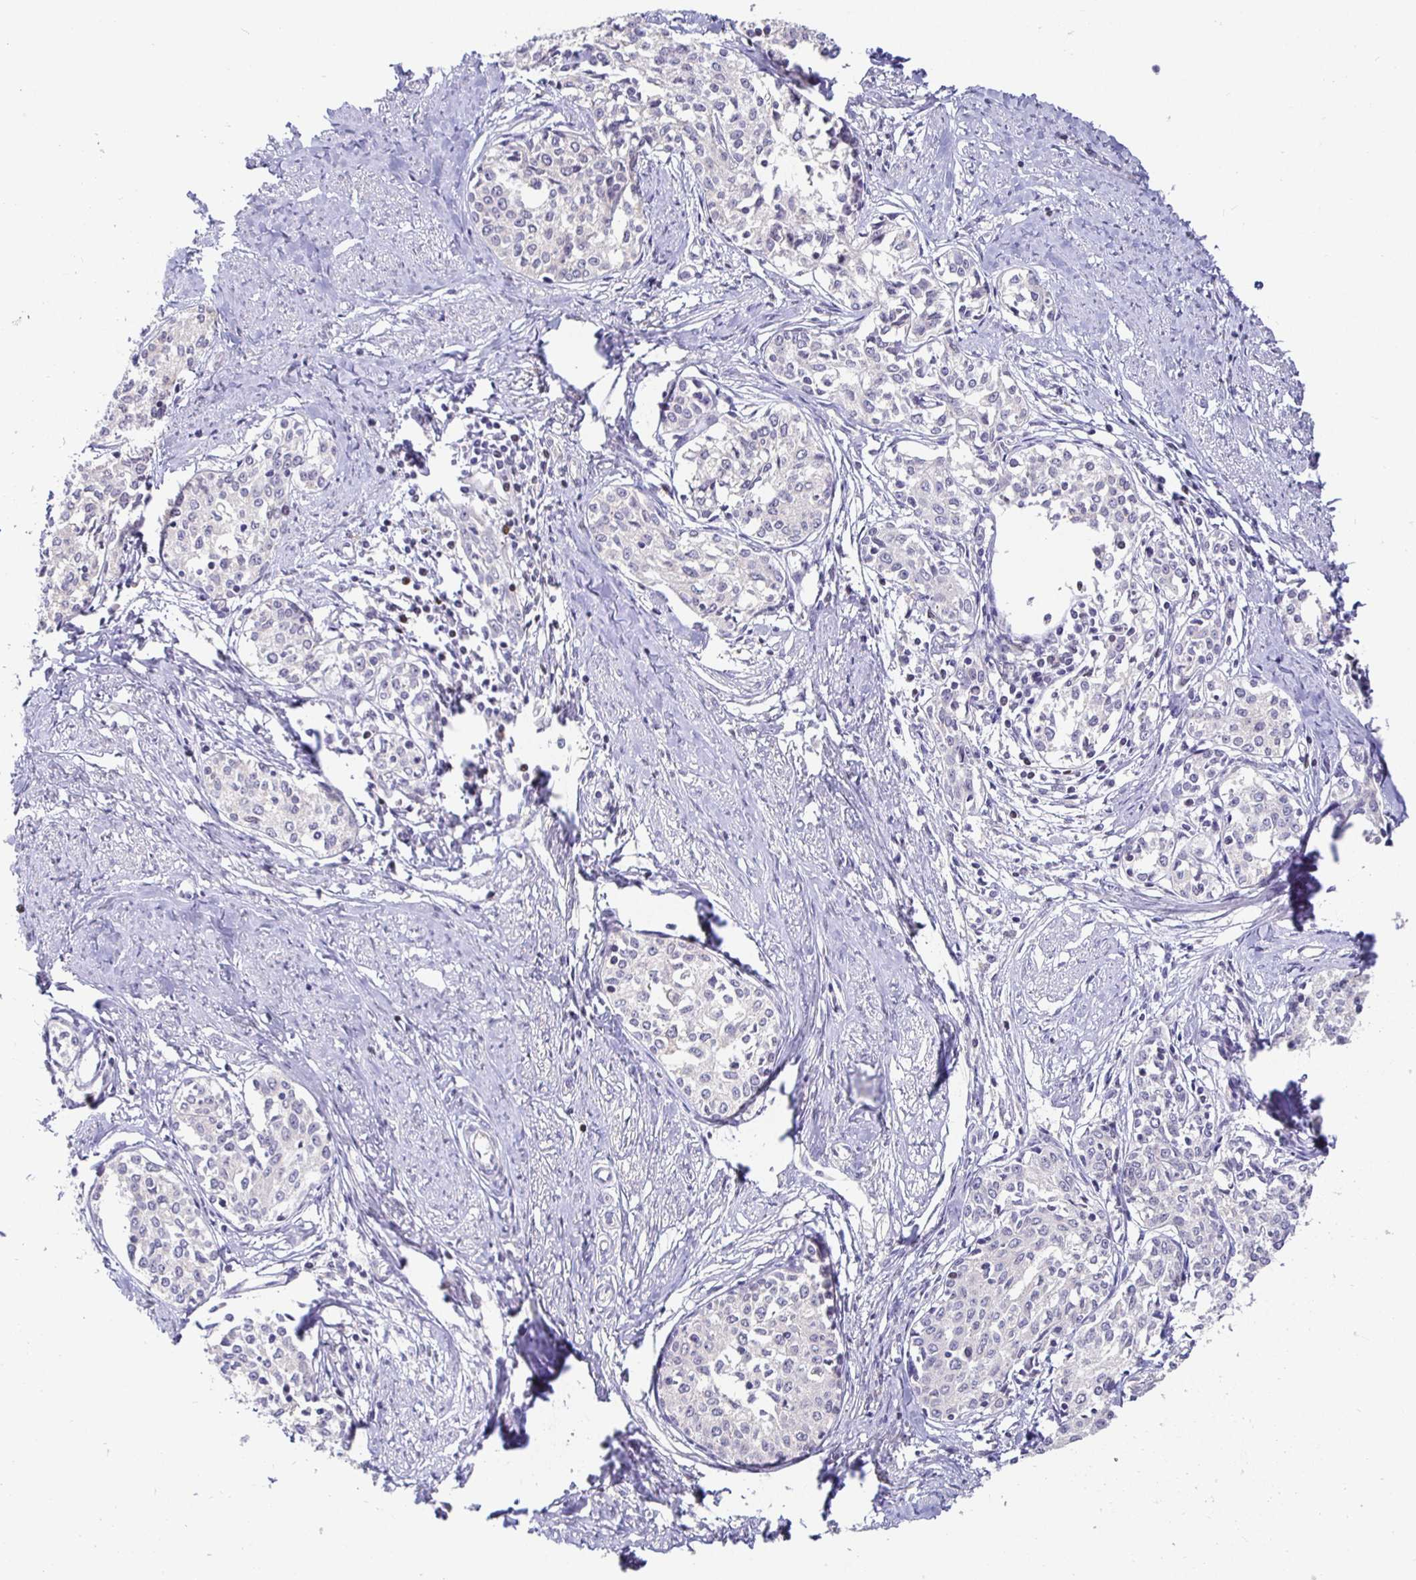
{"staining": {"intensity": "negative", "quantity": "none", "location": "none"}, "tissue": "cervical cancer", "cell_type": "Tumor cells", "image_type": "cancer", "snomed": [{"axis": "morphology", "description": "Squamous cell carcinoma, NOS"}, {"axis": "morphology", "description": "Adenocarcinoma, NOS"}, {"axis": "topography", "description": "Cervix"}], "caption": "IHC image of neoplastic tissue: human cervical cancer (adenocarcinoma) stained with DAB demonstrates no significant protein positivity in tumor cells.", "gene": "SATB1", "patient": {"sex": "female", "age": 52}}